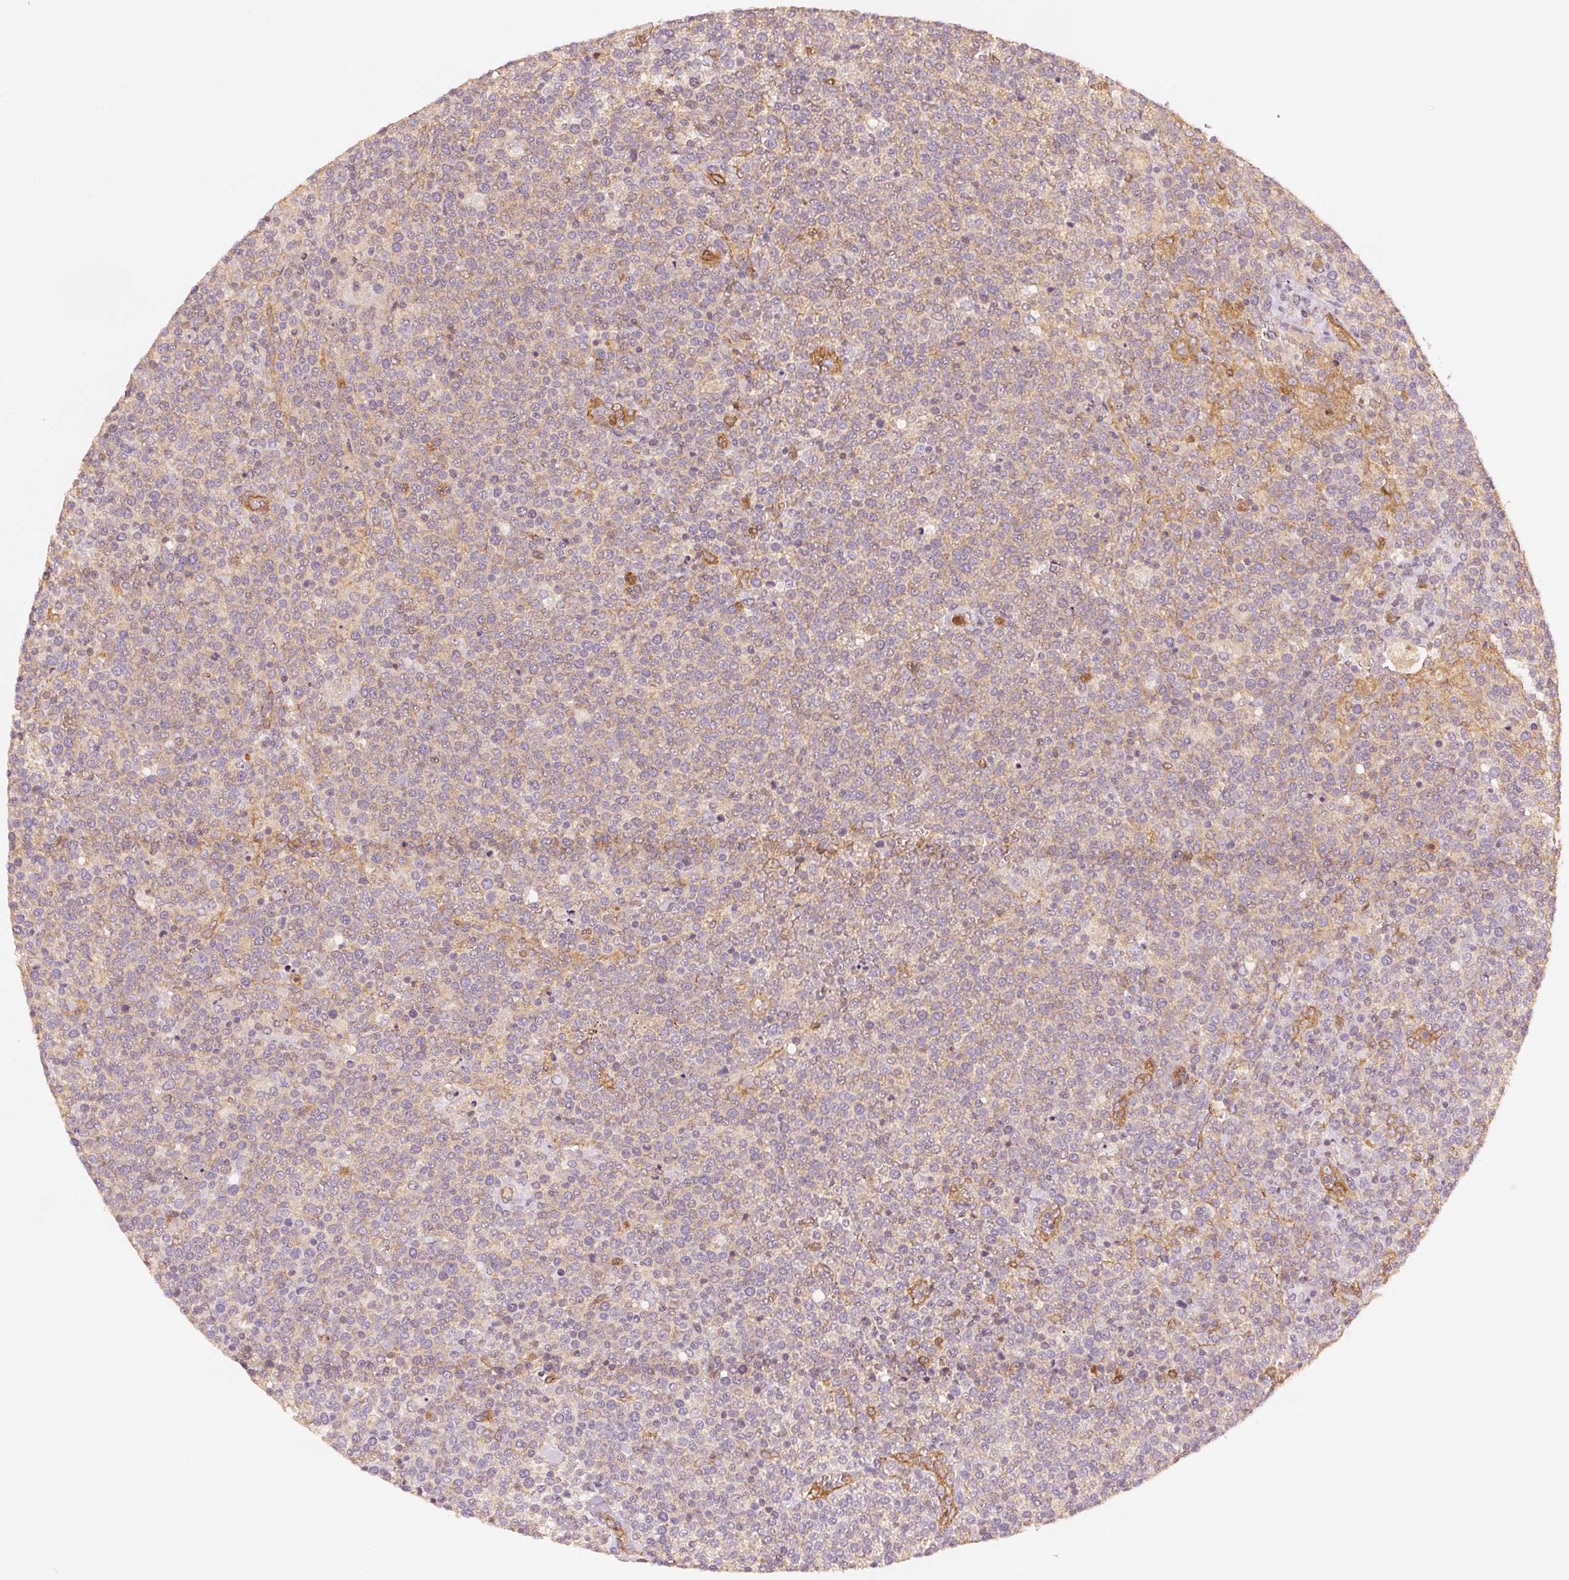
{"staining": {"intensity": "negative", "quantity": "none", "location": "none"}, "tissue": "lymphoma", "cell_type": "Tumor cells", "image_type": "cancer", "snomed": [{"axis": "morphology", "description": "Malignant lymphoma, non-Hodgkin's type, High grade"}, {"axis": "topography", "description": "Lymph node"}], "caption": "Human lymphoma stained for a protein using IHC exhibits no staining in tumor cells.", "gene": "DIAPH2", "patient": {"sex": "male", "age": 61}}